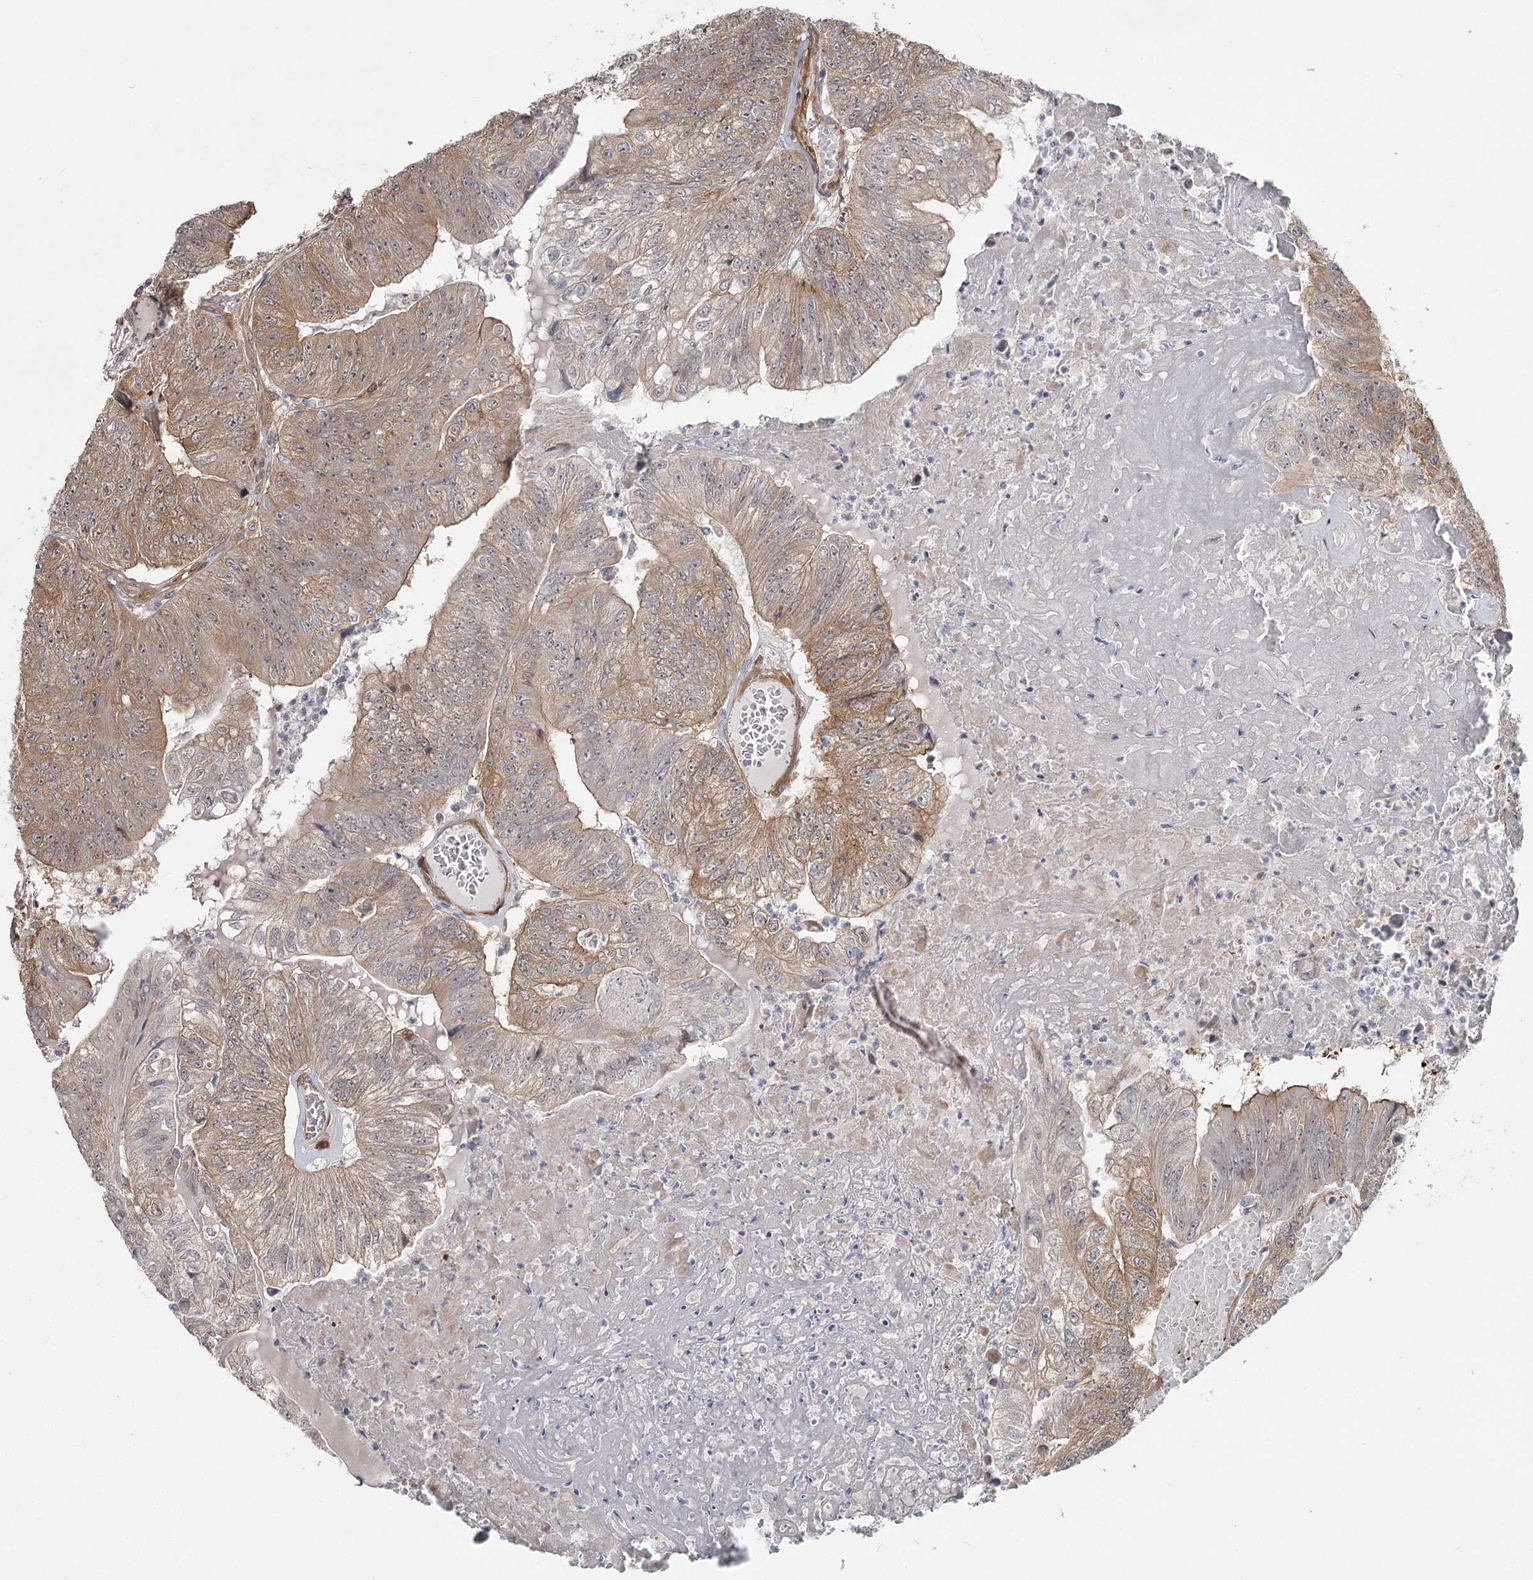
{"staining": {"intensity": "moderate", "quantity": ">75%", "location": "cytoplasmic/membranous"}, "tissue": "colorectal cancer", "cell_type": "Tumor cells", "image_type": "cancer", "snomed": [{"axis": "morphology", "description": "Adenocarcinoma, NOS"}, {"axis": "topography", "description": "Colon"}], "caption": "Brown immunohistochemical staining in colorectal cancer demonstrates moderate cytoplasmic/membranous positivity in about >75% of tumor cells.", "gene": "CCNG2", "patient": {"sex": "female", "age": 67}}